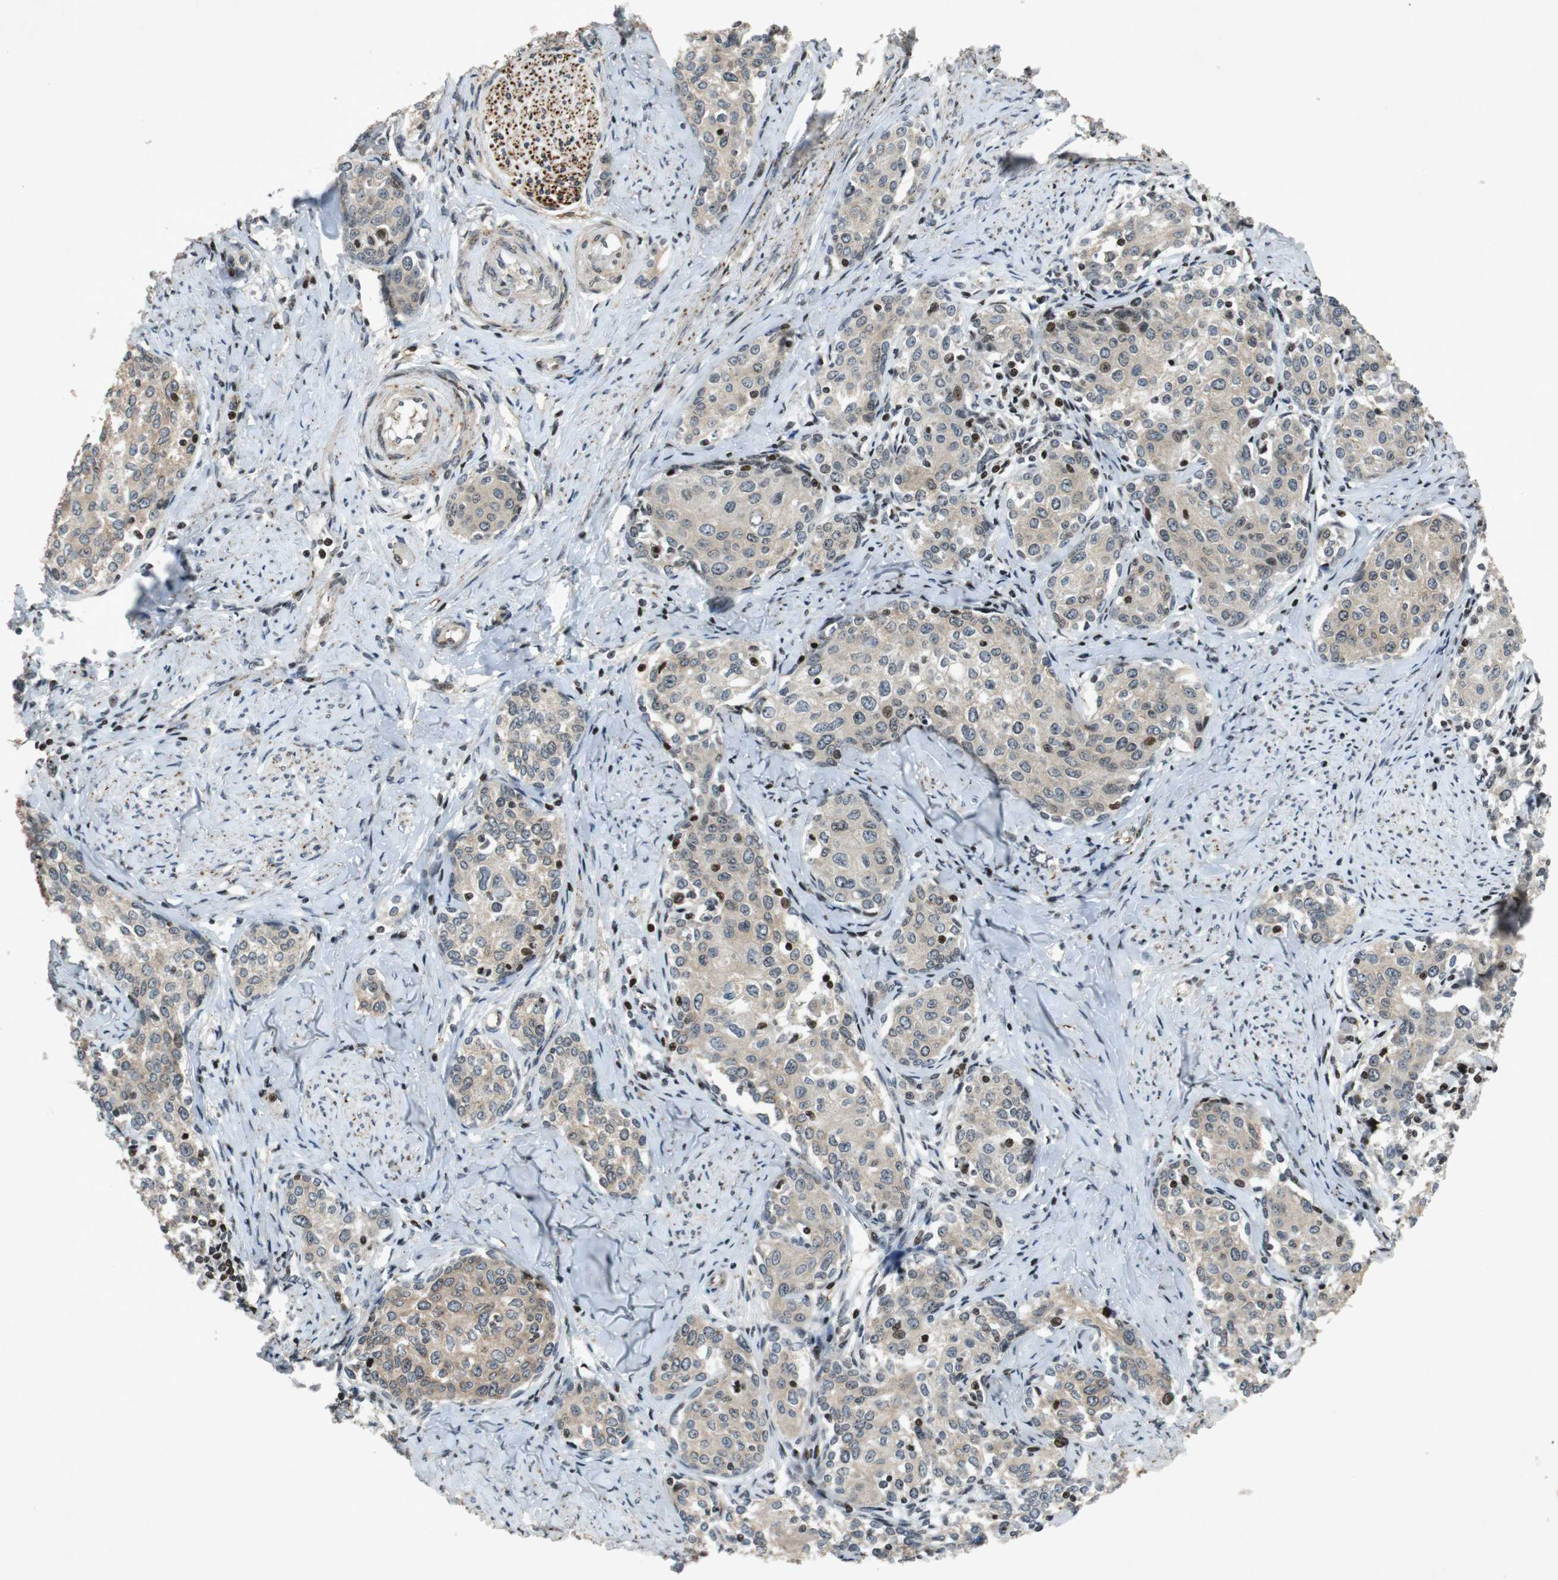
{"staining": {"intensity": "weak", "quantity": "25%-75%", "location": "cytoplasmic/membranous,nuclear"}, "tissue": "cervical cancer", "cell_type": "Tumor cells", "image_type": "cancer", "snomed": [{"axis": "morphology", "description": "Squamous cell carcinoma, NOS"}, {"axis": "morphology", "description": "Adenocarcinoma, NOS"}, {"axis": "topography", "description": "Cervix"}], "caption": "A low amount of weak cytoplasmic/membranous and nuclear expression is appreciated in approximately 25%-75% of tumor cells in cervical cancer (squamous cell carcinoma) tissue.", "gene": "TUBA4A", "patient": {"sex": "female", "age": 52}}